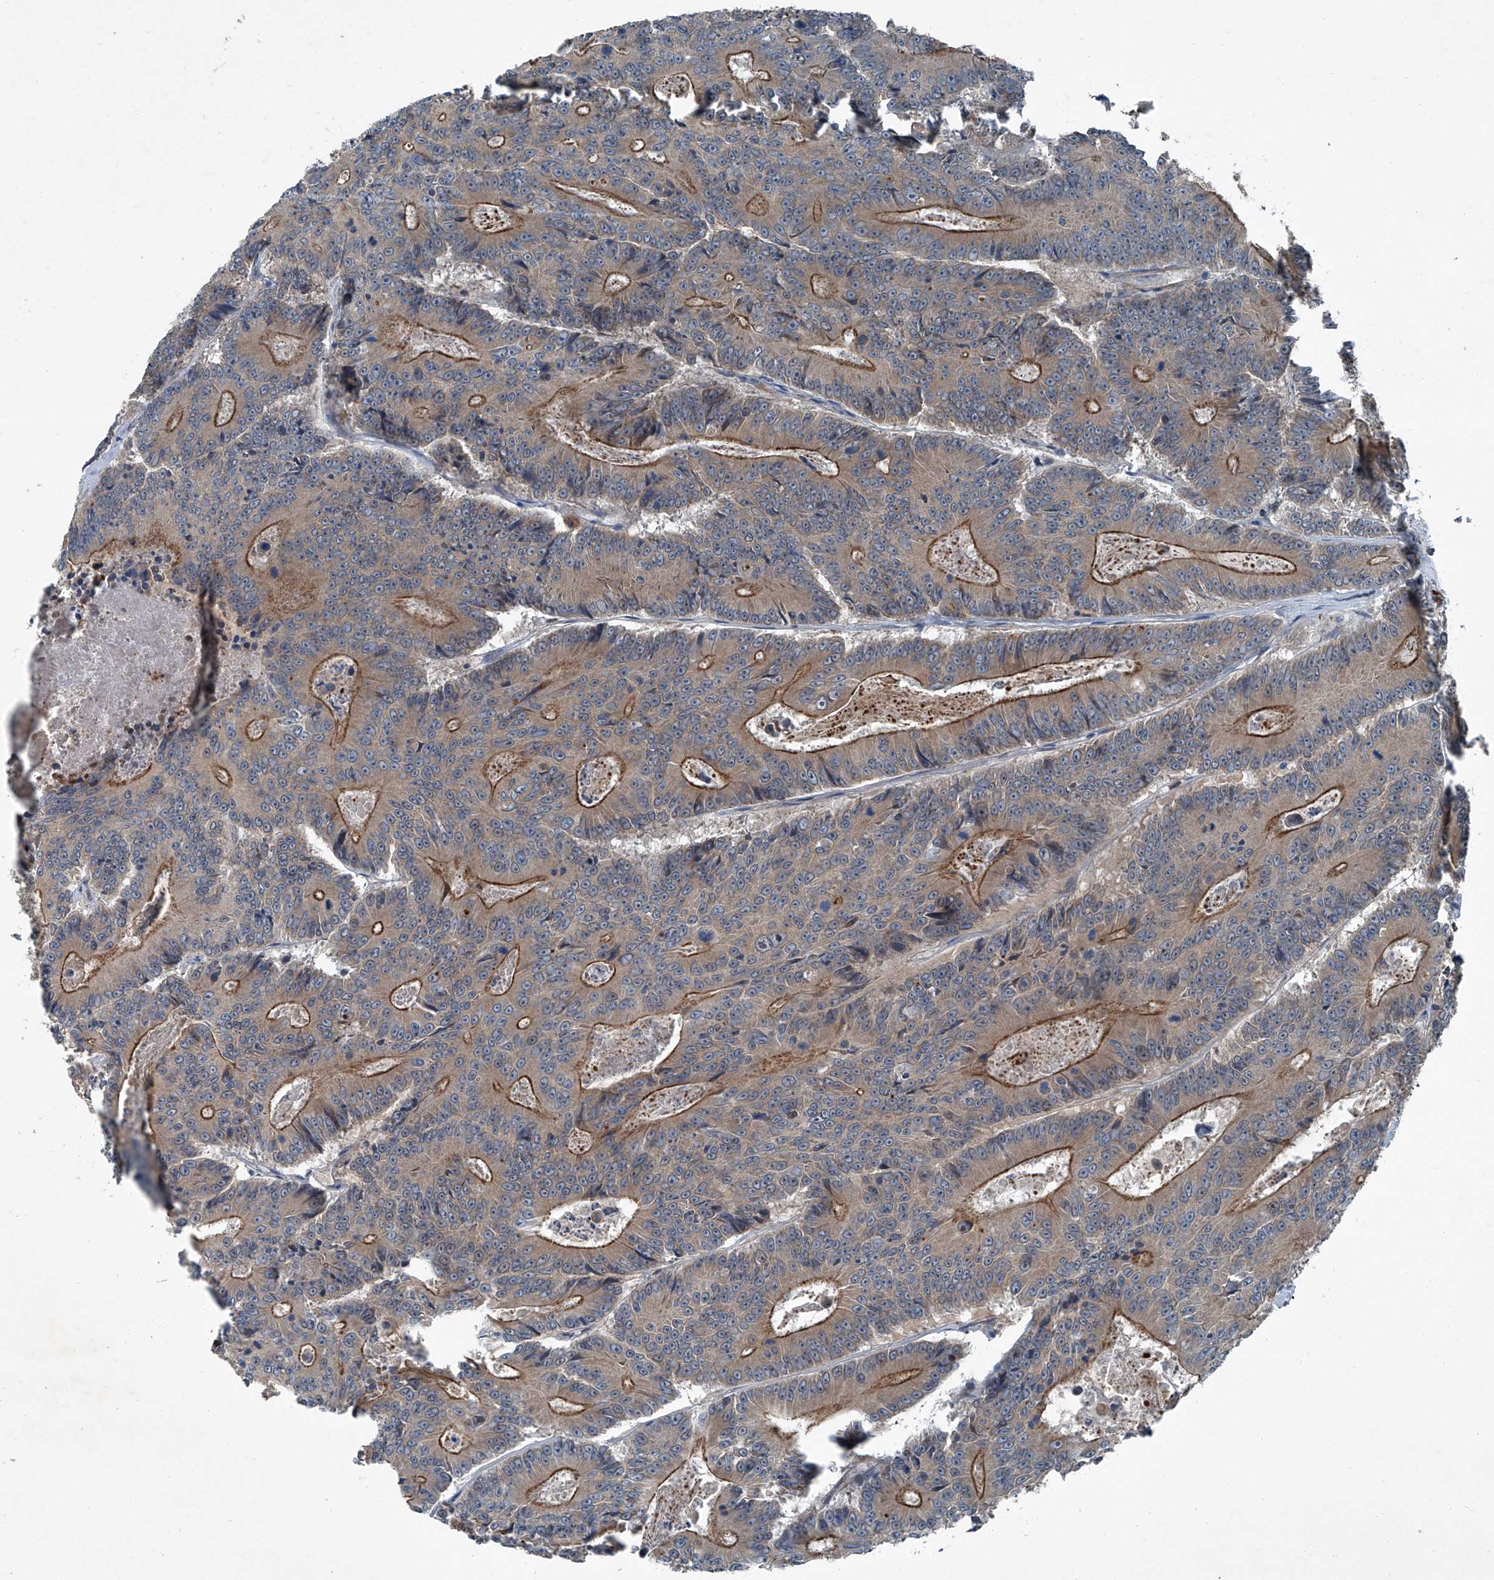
{"staining": {"intensity": "moderate", "quantity": "25%-75%", "location": "cytoplasmic/membranous"}, "tissue": "colorectal cancer", "cell_type": "Tumor cells", "image_type": "cancer", "snomed": [{"axis": "morphology", "description": "Adenocarcinoma, NOS"}, {"axis": "topography", "description": "Colon"}], "caption": "DAB immunohistochemical staining of human colorectal adenocarcinoma demonstrates moderate cytoplasmic/membranous protein positivity in about 25%-75% of tumor cells.", "gene": "SENP2", "patient": {"sex": "male", "age": 83}}